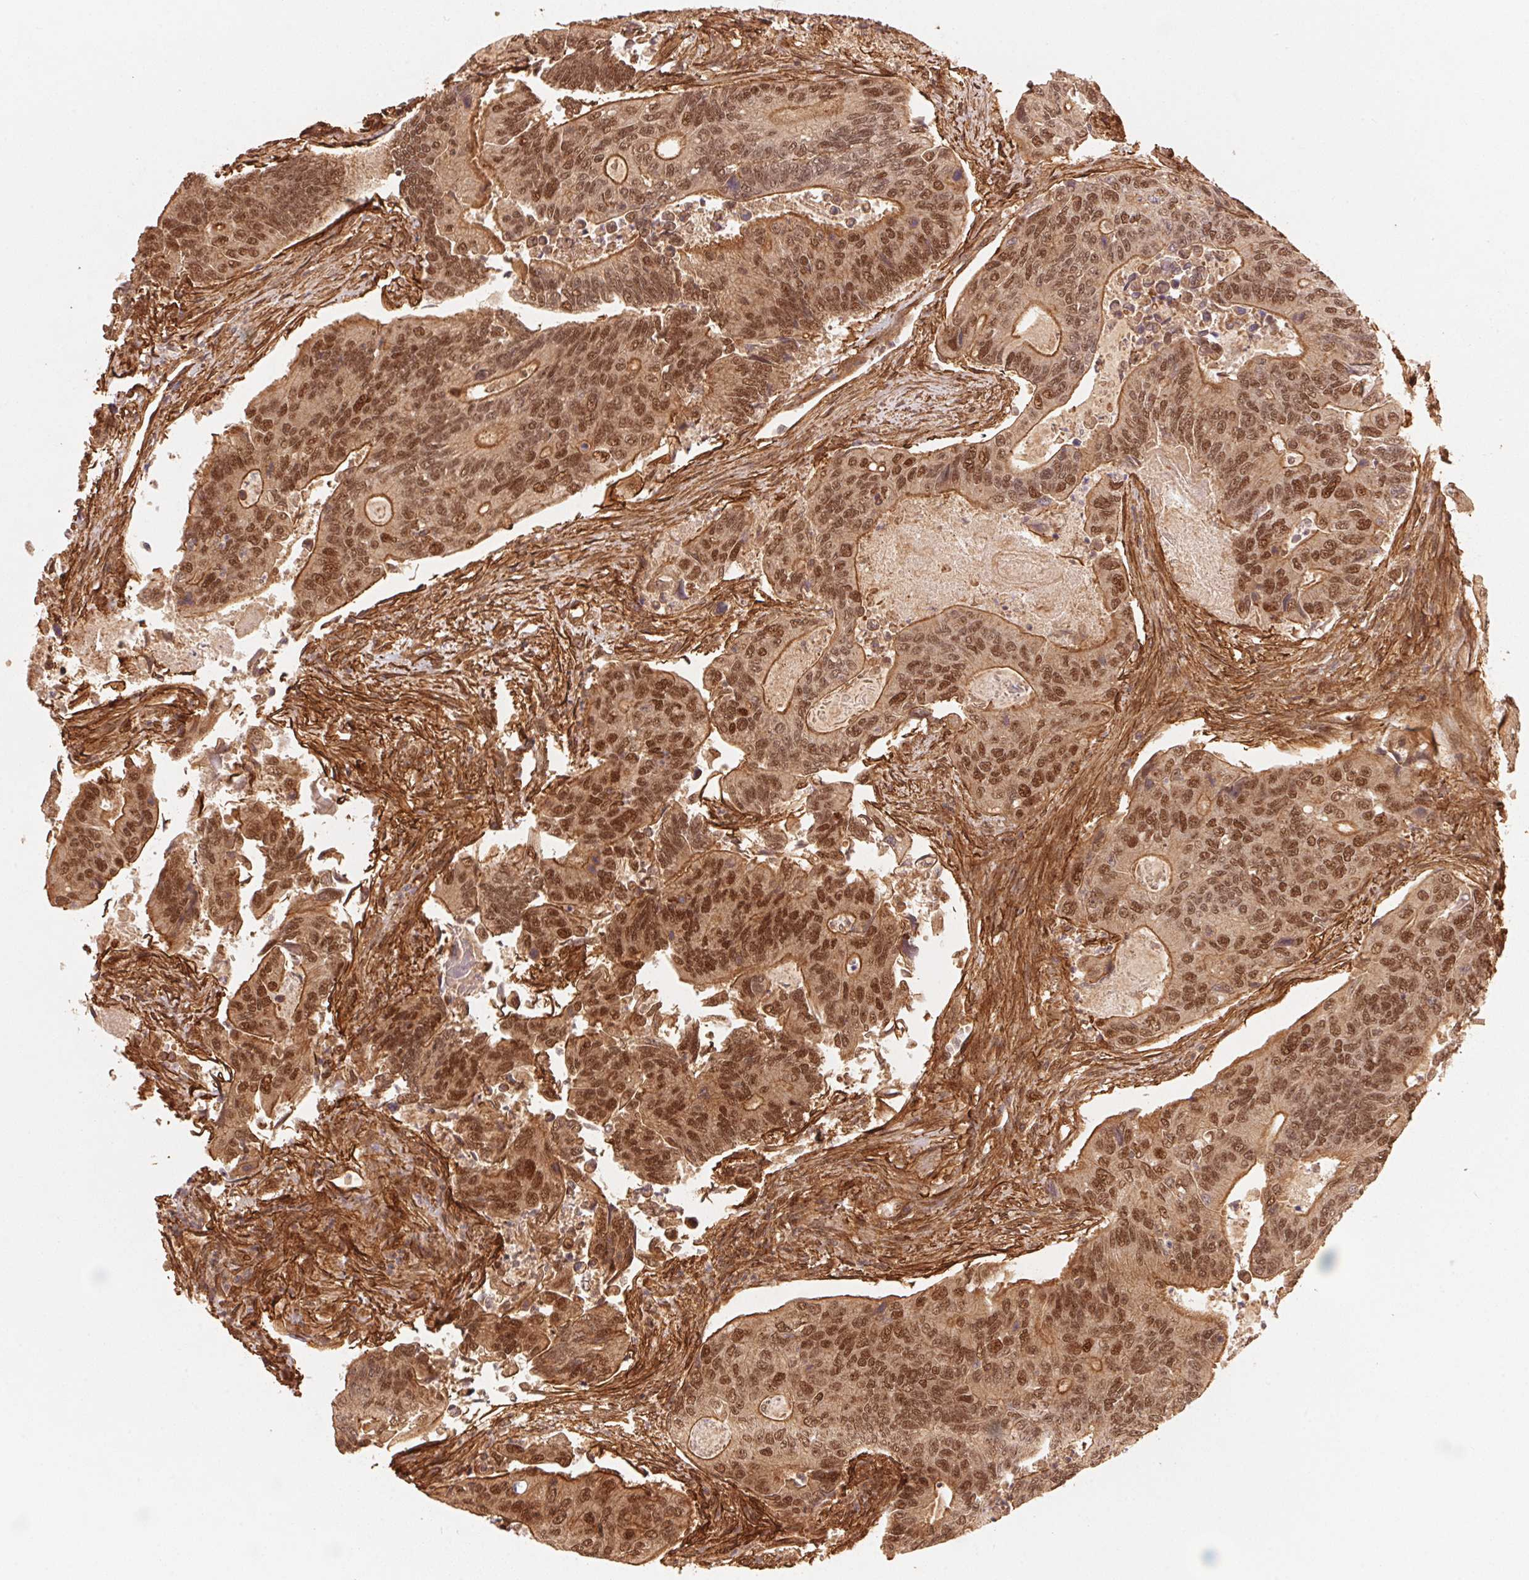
{"staining": {"intensity": "moderate", "quantity": ">75%", "location": "cytoplasmic/membranous,nuclear"}, "tissue": "colorectal cancer", "cell_type": "Tumor cells", "image_type": "cancer", "snomed": [{"axis": "morphology", "description": "Adenocarcinoma, NOS"}, {"axis": "topography", "description": "Colon"}], "caption": "Colorectal cancer (adenocarcinoma) was stained to show a protein in brown. There is medium levels of moderate cytoplasmic/membranous and nuclear positivity in about >75% of tumor cells.", "gene": "TNIP2", "patient": {"sex": "female", "age": 67}}